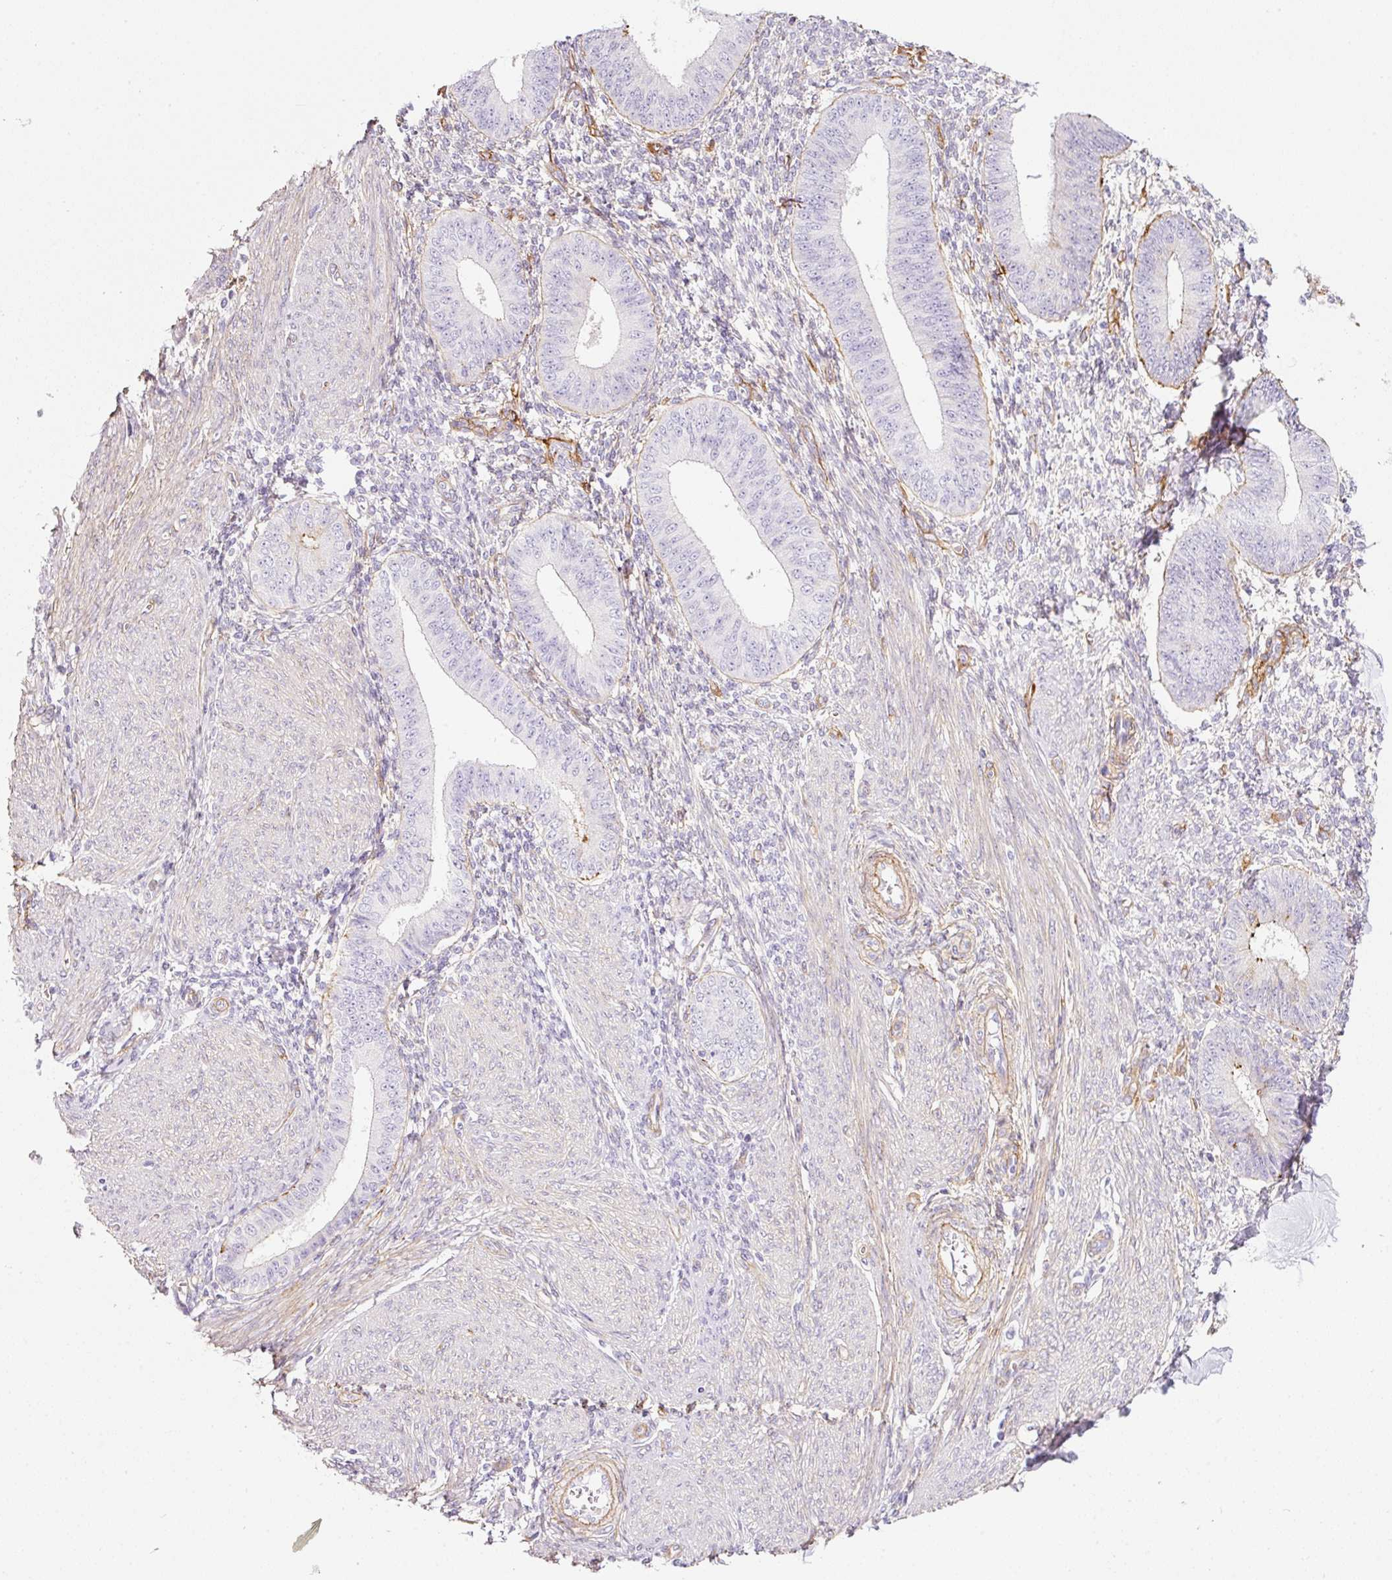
{"staining": {"intensity": "negative", "quantity": "none", "location": "none"}, "tissue": "endometrium", "cell_type": "Cells in endometrial stroma", "image_type": "normal", "snomed": [{"axis": "morphology", "description": "Normal tissue, NOS"}, {"axis": "topography", "description": "Endometrium"}], "caption": "DAB (3,3'-diaminobenzidine) immunohistochemical staining of normal endometrium displays no significant expression in cells in endometrial stroma. (Stains: DAB (3,3'-diaminobenzidine) immunohistochemistry with hematoxylin counter stain, Microscopy: brightfield microscopy at high magnification).", "gene": "LOXL4", "patient": {"sex": "female", "age": 49}}